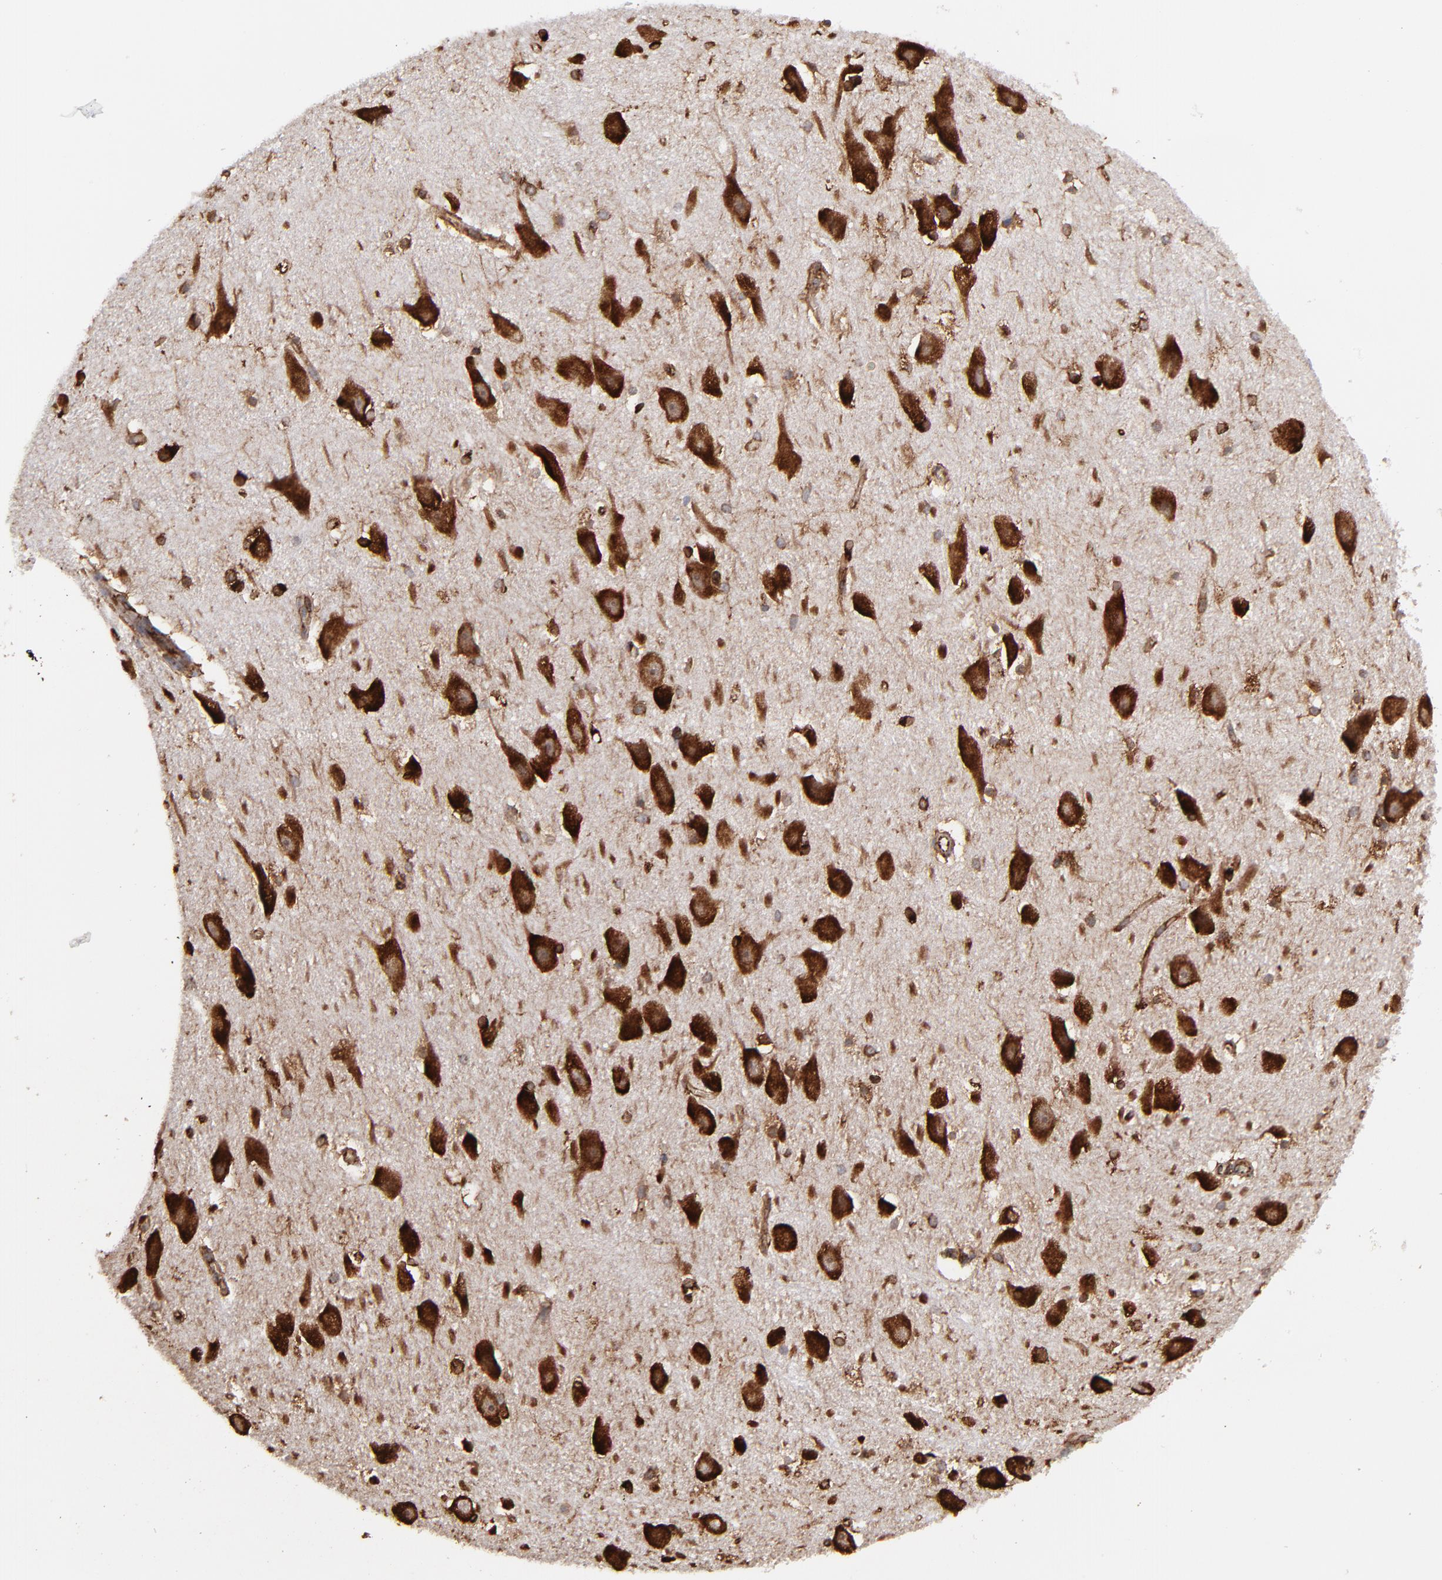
{"staining": {"intensity": "strong", "quantity": ">75%", "location": "cytoplasmic/membranous"}, "tissue": "hippocampus", "cell_type": "Glial cells", "image_type": "normal", "snomed": [{"axis": "morphology", "description": "Normal tissue, NOS"}, {"axis": "topography", "description": "Hippocampus"}], "caption": "Benign hippocampus was stained to show a protein in brown. There is high levels of strong cytoplasmic/membranous expression in about >75% of glial cells. (IHC, brightfield microscopy, high magnification).", "gene": "KTN1", "patient": {"sex": "female", "age": 19}}